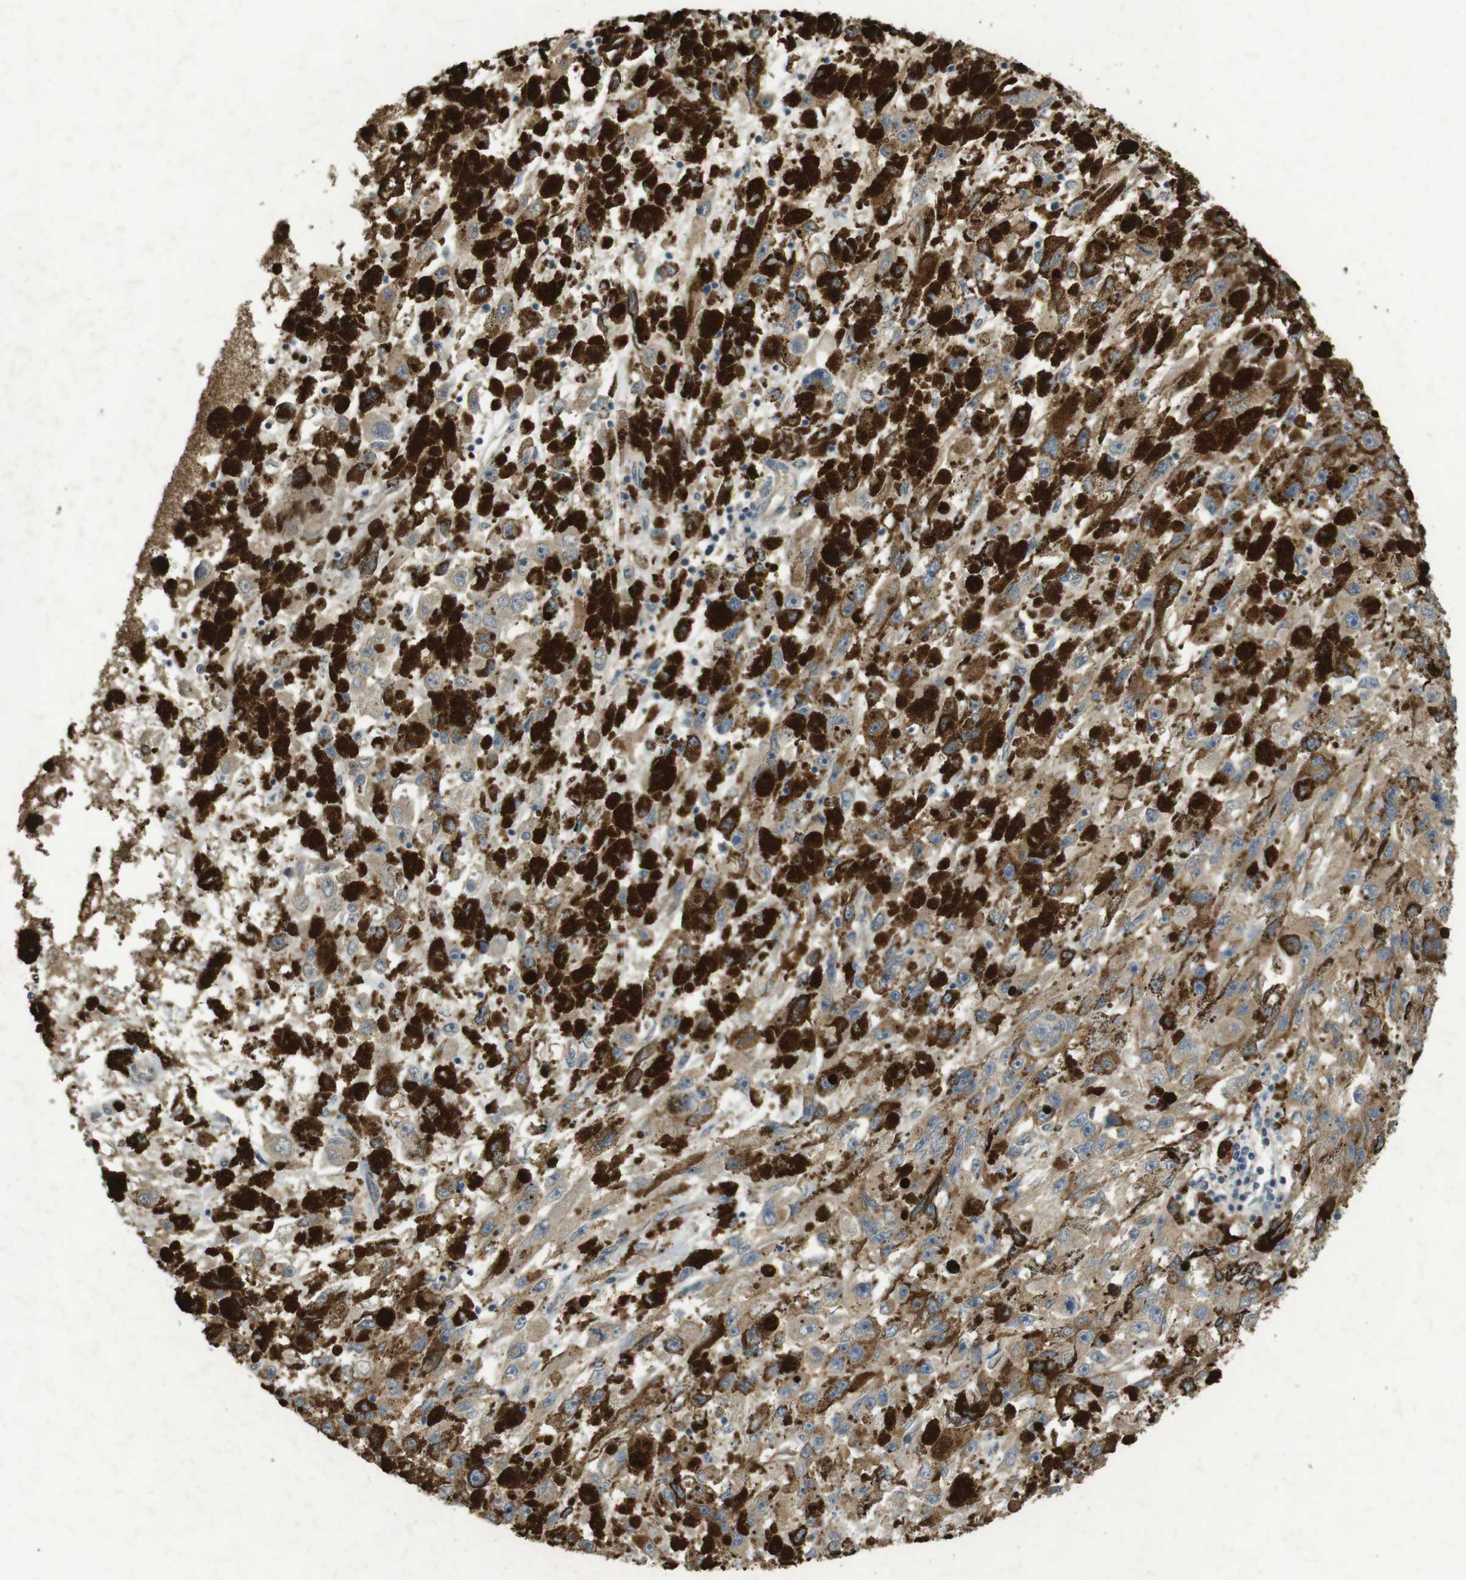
{"staining": {"intensity": "moderate", "quantity": ">75%", "location": "cytoplasmic/membranous"}, "tissue": "melanoma", "cell_type": "Tumor cells", "image_type": "cancer", "snomed": [{"axis": "morphology", "description": "Malignant melanoma, NOS"}, {"axis": "topography", "description": "Skin"}], "caption": "High-power microscopy captured an IHC image of melanoma, revealing moderate cytoplasmic/membranous positivity in about >75% of tumor cells.", "gene": "ZDHHC20", "patient": {"sex": "female", "age": 104}}